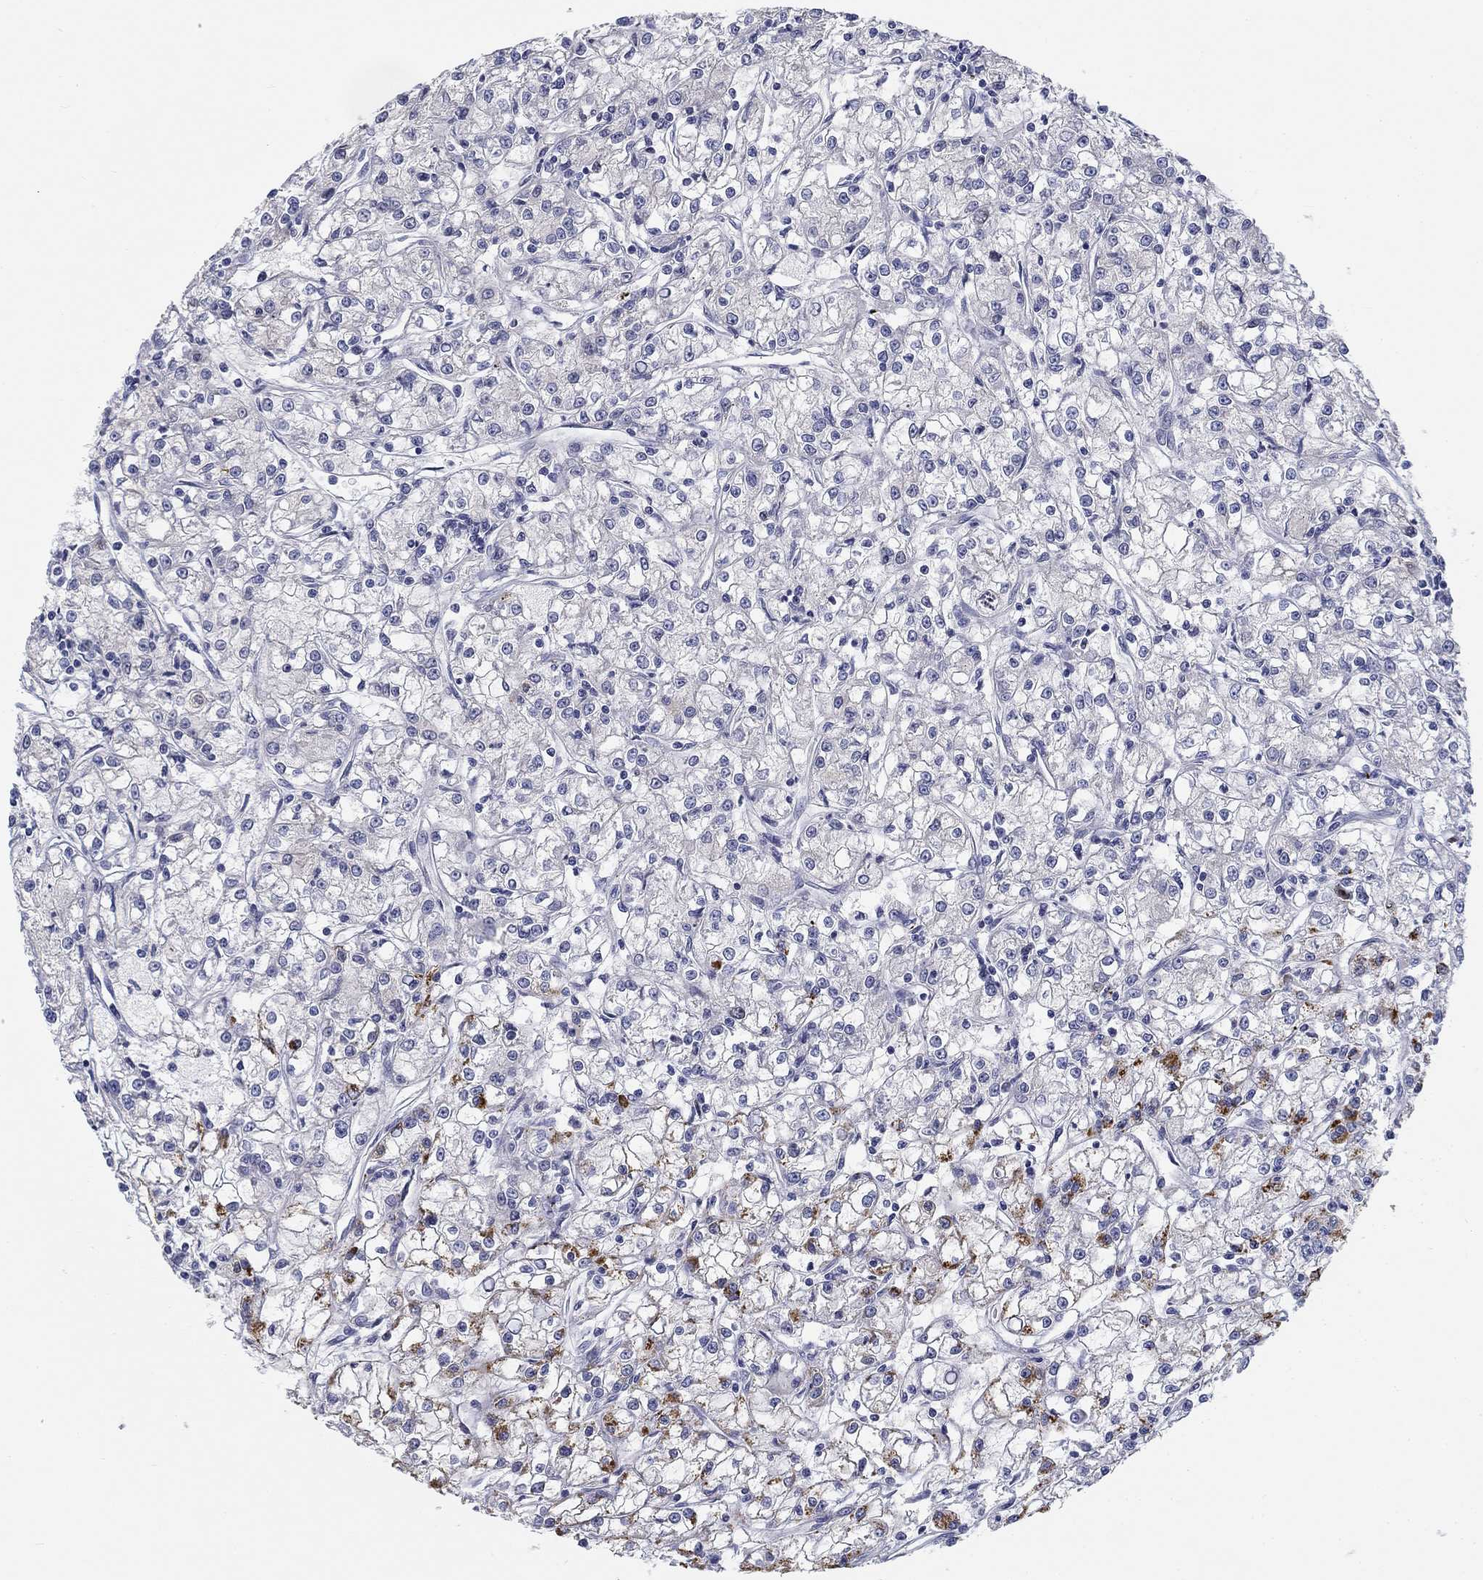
{"staining": {"intensity": "negative", "quantity": "none", "location": "none"}, "tissue": "renal cancer", "cell_type": "Tumor cells", "image_type": "cancer", "snomed": [{"axis": "morphology", "description": "Adenocarcinoma, NOS"}, {"axis": "topography", "description": "Kidney"}], "caption": "Immunohistochemistry of human renal cancer shows no positivity in tumor cells. The staining was performed using DAB to visualize the protein expression in brown, while the nuclei were stained in blue with hematoxylin (Magnification: 20x).", "gene": "PRC1", "patient": {"sex": "female", "age": 59}}